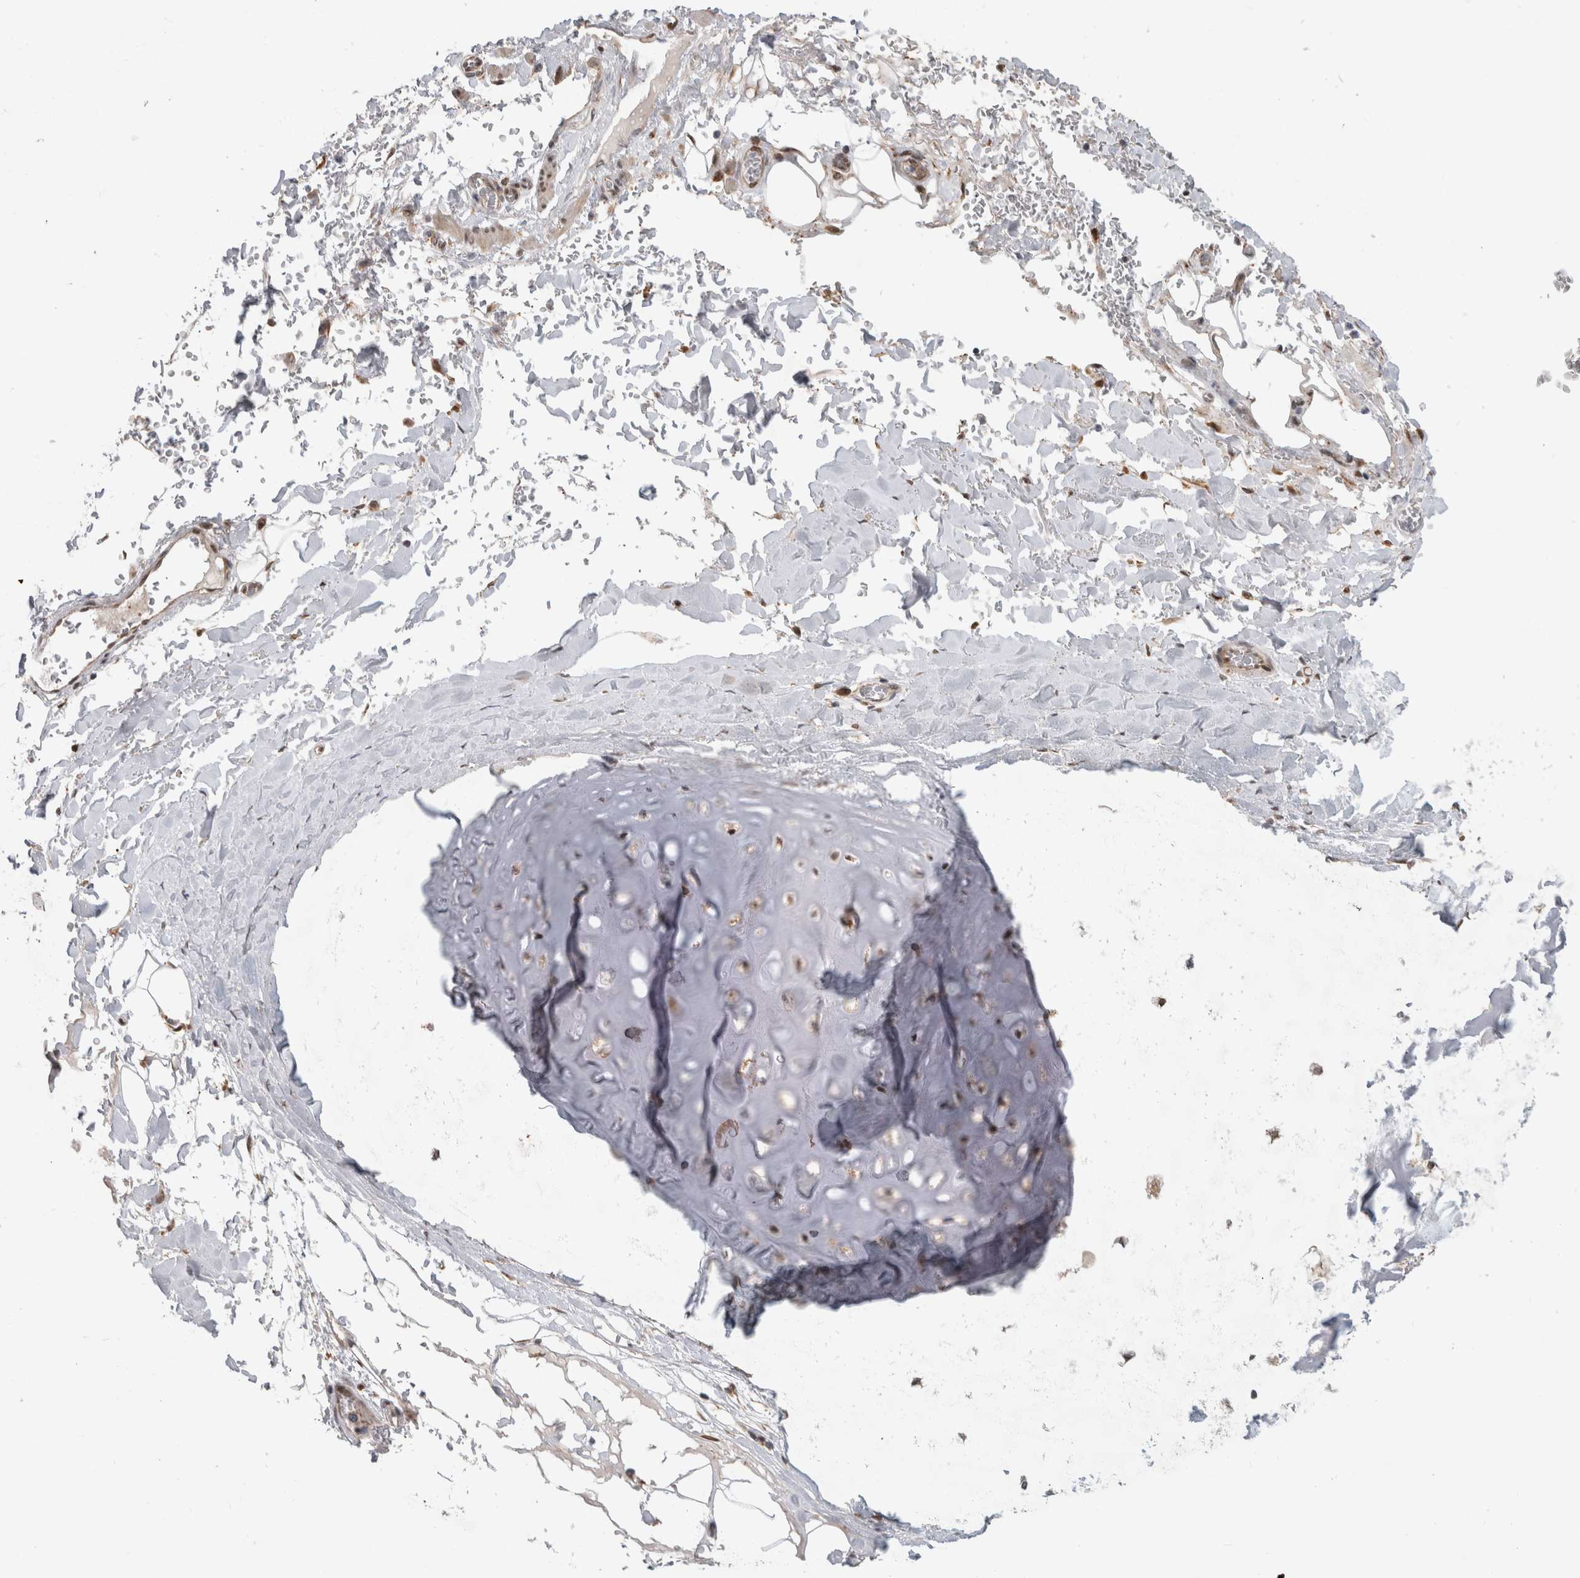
{"staining": {"intensity": "moderate", "quantity": "<25%", "location": "cytoplasmic/membranous,nuclear"}, "tissue": "adipose tissue", "cell_type": "Adipocytes", "image_type": "normal", "snomed": [{"axis": "morphology", "description": "Normal tissue, NOS"}, {"axis": "topography", "description": "Cartilage tissue"}], "caption": "IHC staining of benign adipose tissue, which shows low levels of moderate cytoplasmic/membranous,nuclear staining in approximately <25% of adipocytes indicating moderate cytoplasmic/membranous,nuclear protein positivity. The staining was performed using DAB (brown) for protein detection and nuclei were counterstained in hematoxylin (blue).", "gene": "NAB2", "patient": {"sex": "female", "age": 63}}